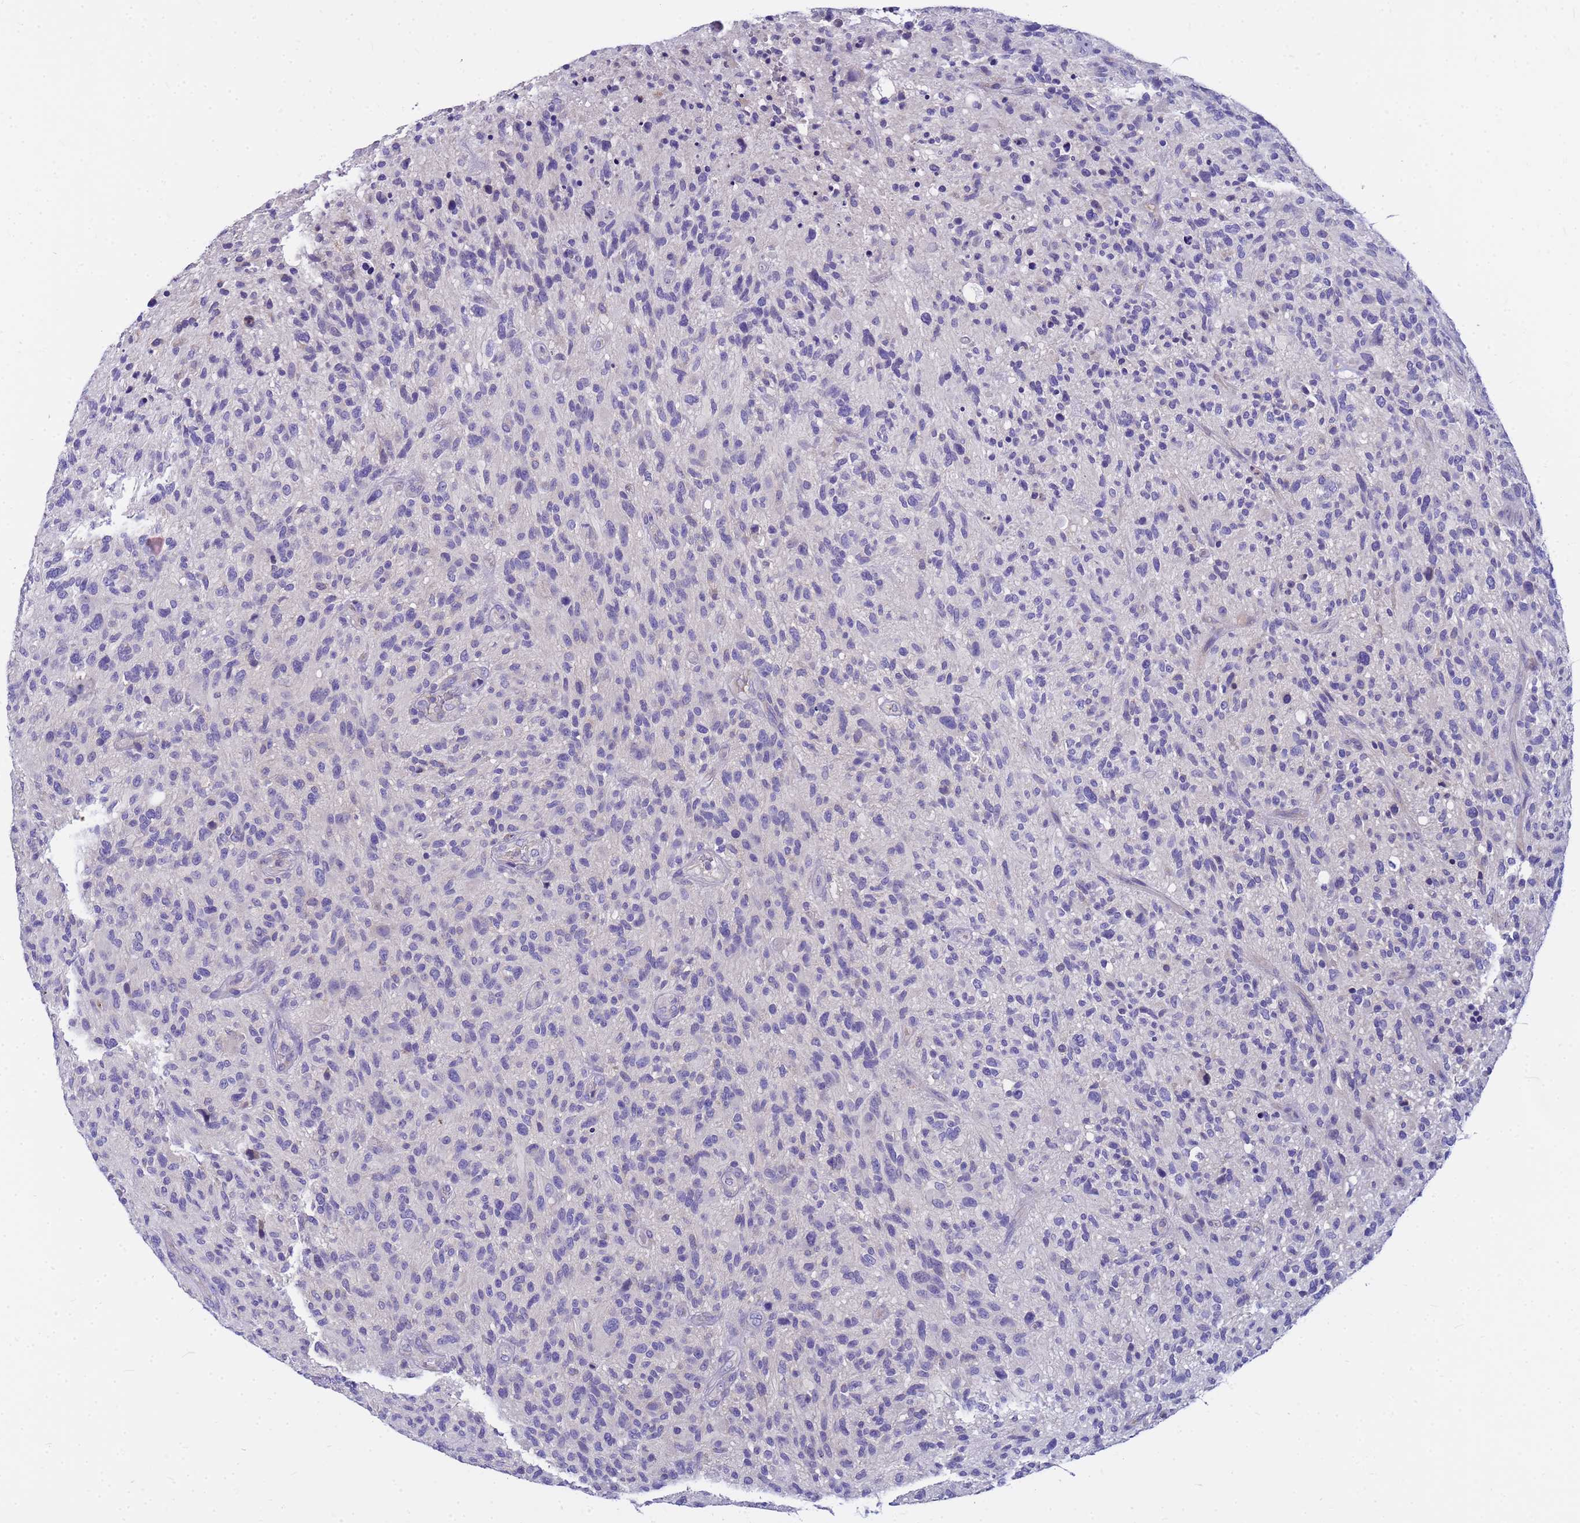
{"staining": {"intensity": "negative", "quantity": "none", "location": "none"}, "tissue": "glioma", "cell_type": "Tumor cells", "image_type": "cancer", "snomed": [{"axis": "morphology", "description": "Glioma, malignant, High grade"}, {"axis": "topography", "description": "Brain"}], "caption": "IHC of human malignant glioma (high-grade) exhibits no positivity in tumor cells.", "gene": "DPRX", "patient": {"sex": "male", "age": 47}}